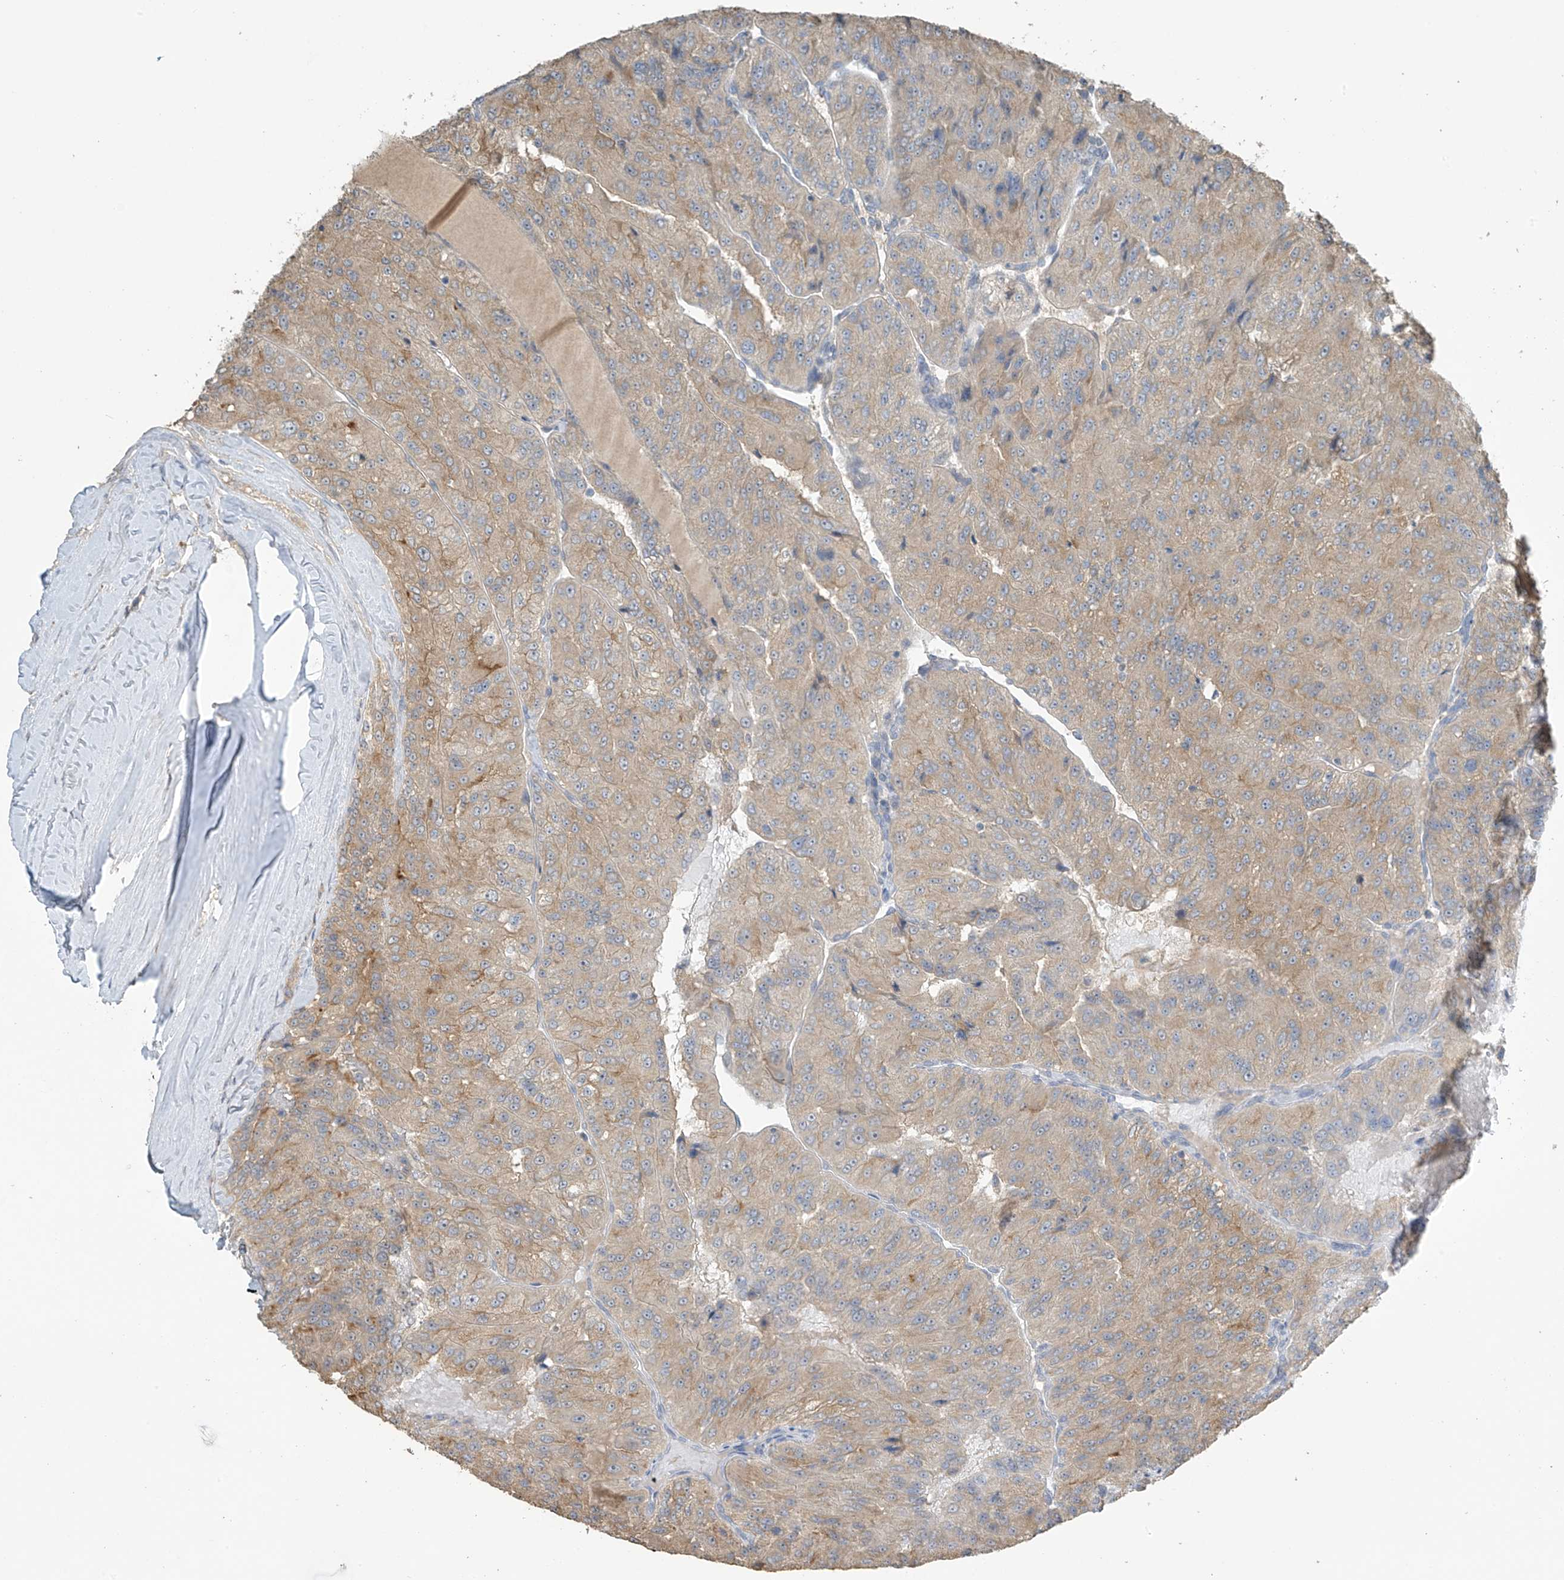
{"staining": {"intensity": "weak", "quantity": ">75%", "location": "cytoplasmic/membranous"}, "tissue": "renal cancer", "cell_type": "Tumor cells", "image_type": "cancer", "snomed": [{"axis": "morphology", "description": "Adenocarcinoma, NOS"}, {"axis": "topography", "description": "Kidney"}], "caption": "Tumor cells display low levels of weak cytoplasmic/membranous positivity in about >75% of cells in human adenocarcinoma (renal).", "gene": "SLFN14", "patient": {"sex": "female", "age": 63}}